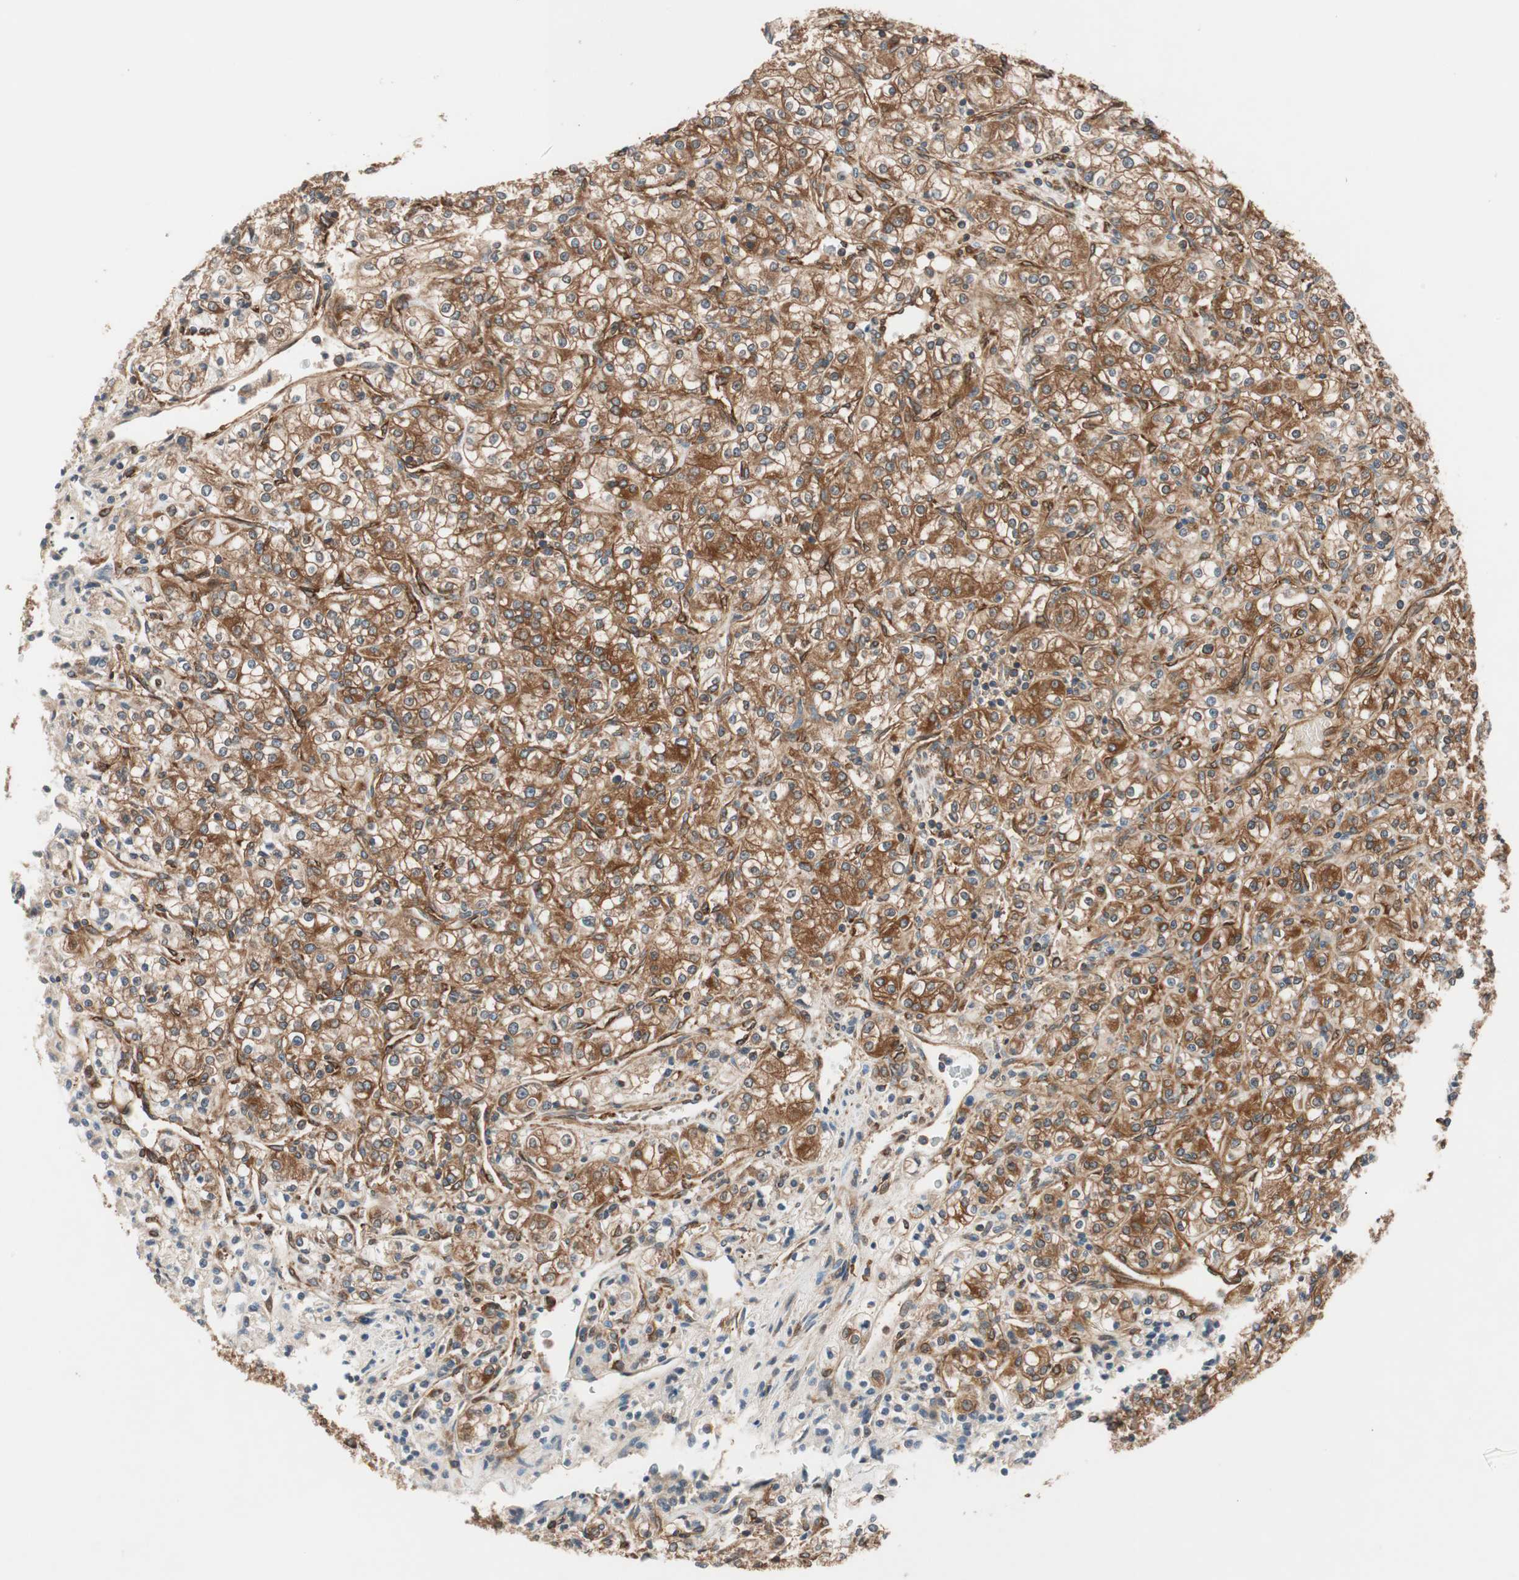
{"staining": {"intensity": "moderate", "quantity": ">75%", "location": "cytoplasmic/membranous"}, "tissue": "renal cancer", "cell_type": "Tumor cells", "image_type": "cancer", "snomed": [{"axis": "morphology", "description": "Adenocarcinoma, NOS"}, {"axis": "topography", "description": "Kidney"}], "caption": "Adenocarcinoma (renal) was stained to show a protein in brown. There is medium levels of moderate cytoplasmic/membranous expression in about >75% of tumor cells.", "gene": "WASL", "patient": {"sex": "male", "age": 77}}